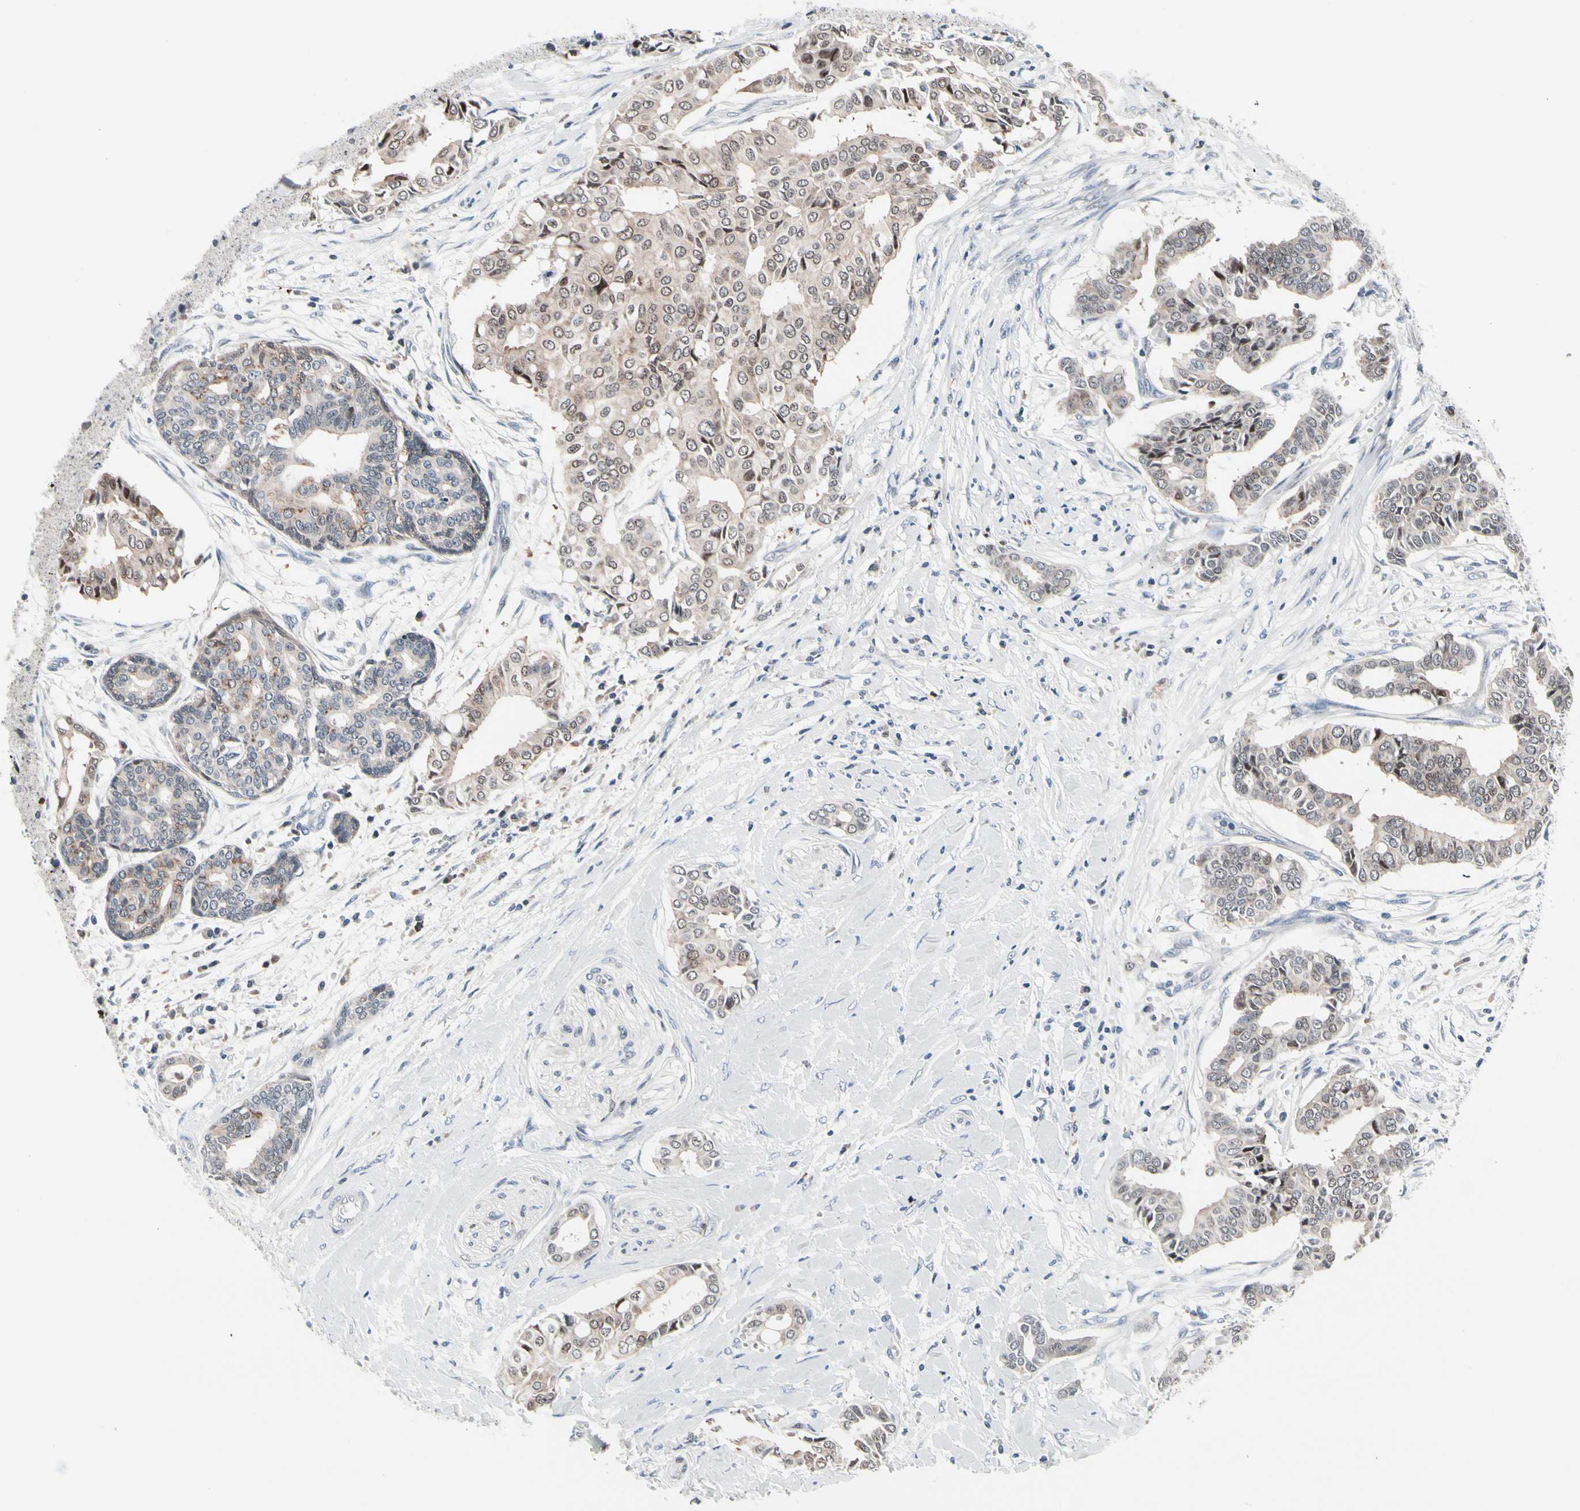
{"staining": {"intensity": "weak", "quantity": "25%-75%", "location": "cytoplasmic/membranous,nuclear"}, "tissue": "head and neck cancer", "cell_type": "Tumor cells", "image_type": "cancer", "snomed": [{"axis": "morphology", "description": "Adenocarcinoma, NOS"}, {"axis": "topography", "description": "Salivary gland"}, {"axis": "topography", "description": "Head-Neck"}], "caption": "The micrograph shows immunohistochemical staining of head and neck adenocarcinoma. There is weak cytoplasmic/membranous and nuclear expression is appreciated in about 25%-75% of tumor cells. The staining was performed using DAB to visualize the protein expression in brown, while the nuclei were stained in blue with hematoxylin (Magnification: 20x).", "gene": "TXN", "patient": {"sex": "female", "age": 59}}